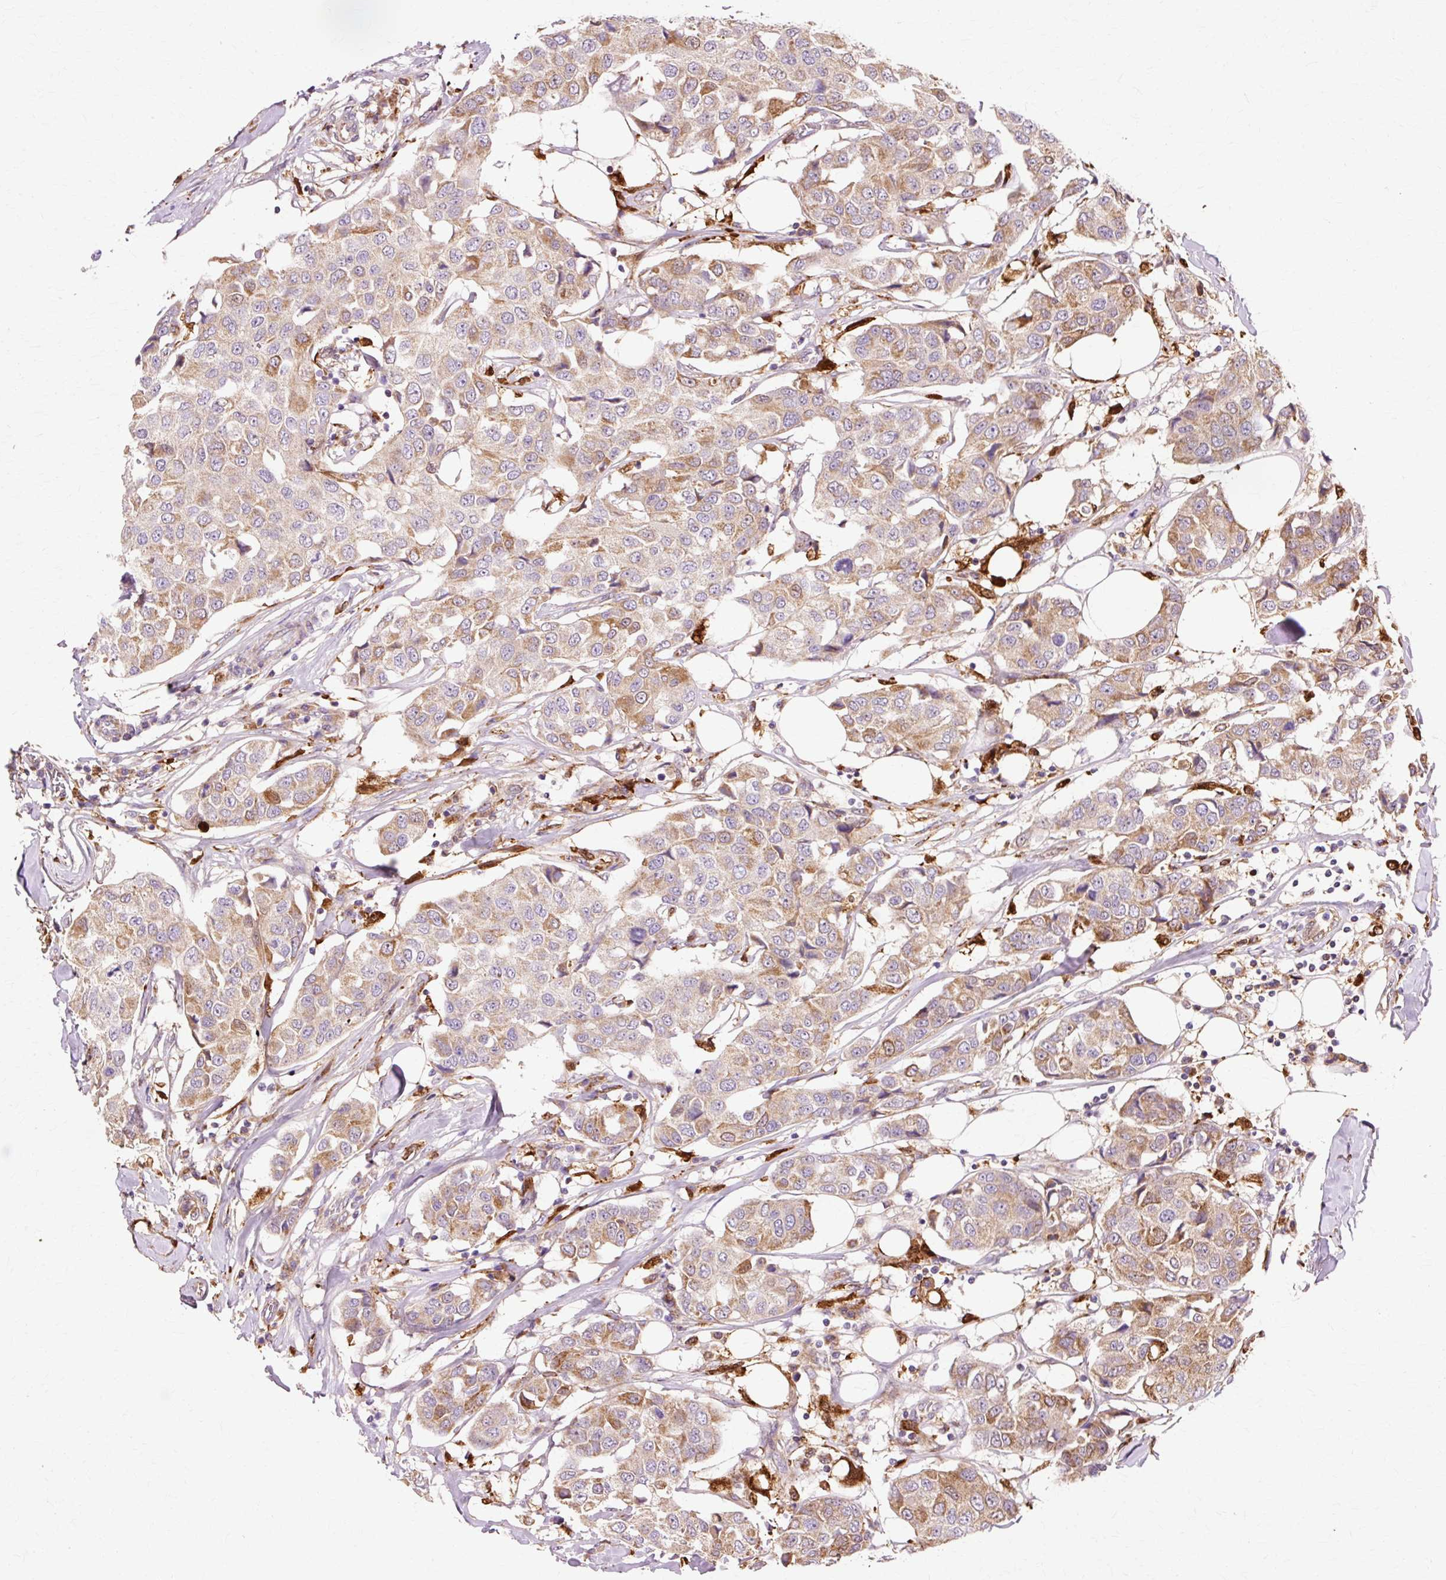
{"staining": {"intensity": "moderate", "quantity": "25%-75%", "location": "cytoplasmic/membranous"}, "tissue": "breast cancer", "cell_type": "Tumor cells", "image_type": "cancer", "snomed": [{"axis": "morphology", "description": "Duct carcinoma"}, {"axis": "topography", "description": "Breast"}], "caption": "High-power microscopy captured an immunohistochemistry photomicrograph of breast cancer, revealing moderate cytoplasmic/membranous positivity in about 25%-75% of tumor cells.", "gene": "GPX1", "patient": {"sex": "female", "age": 80}}